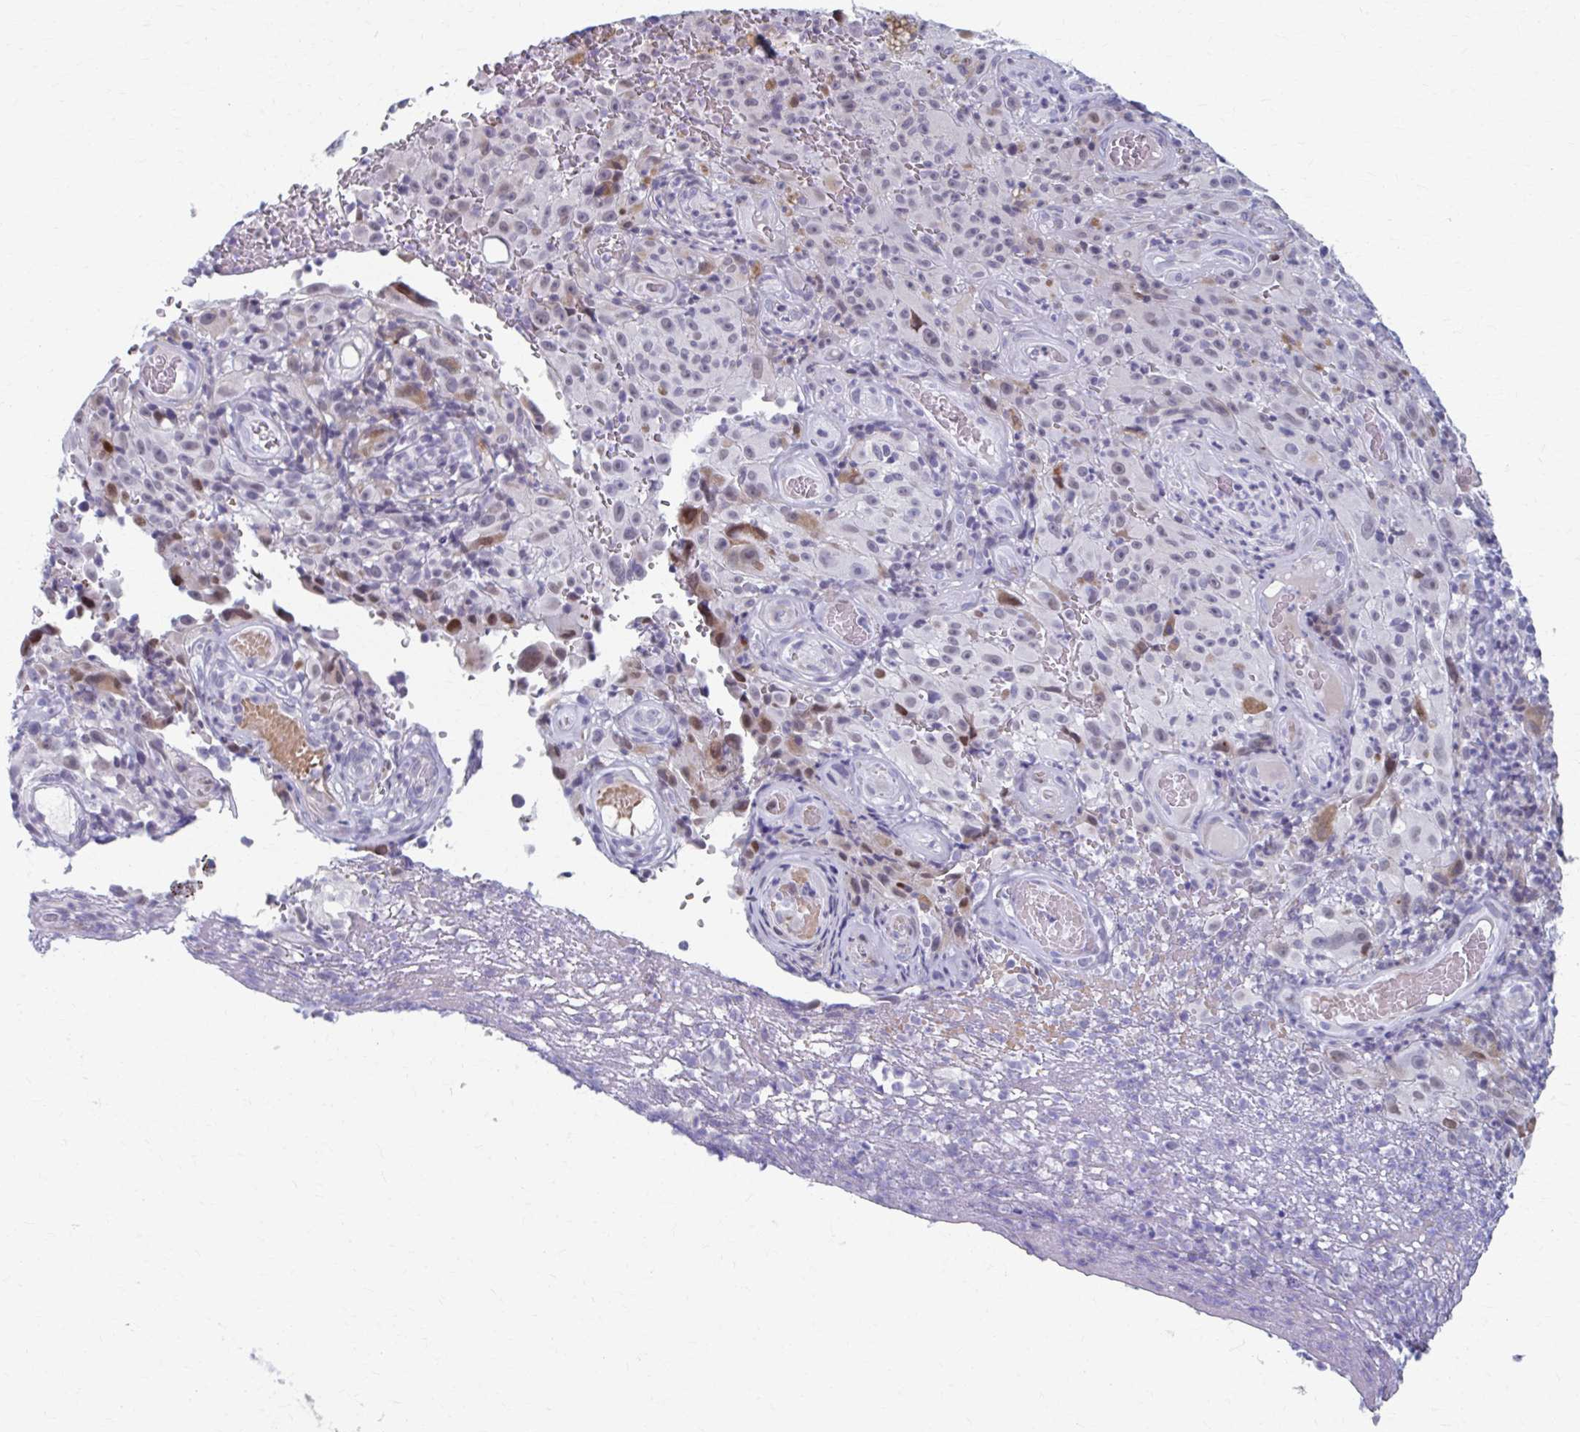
{"staining": {"intensity": "negative", "quantity": "none", "location": "none"}, "tissue": "melanoma", "cell_type": "Tumor cells", "image_type": "cancer", "snomed": [{"axis": "morphology", "description": "Malignant melanoma, NOS"}, {"axis": "topography", "description": "Skin"}], "caption": "Human malignant melanoma stained for a protein using immunohistochemistry exhibits no expression in tumor cells.", "gene": "ABHD16B", "patient": {"sex": "female", "age": 82}}